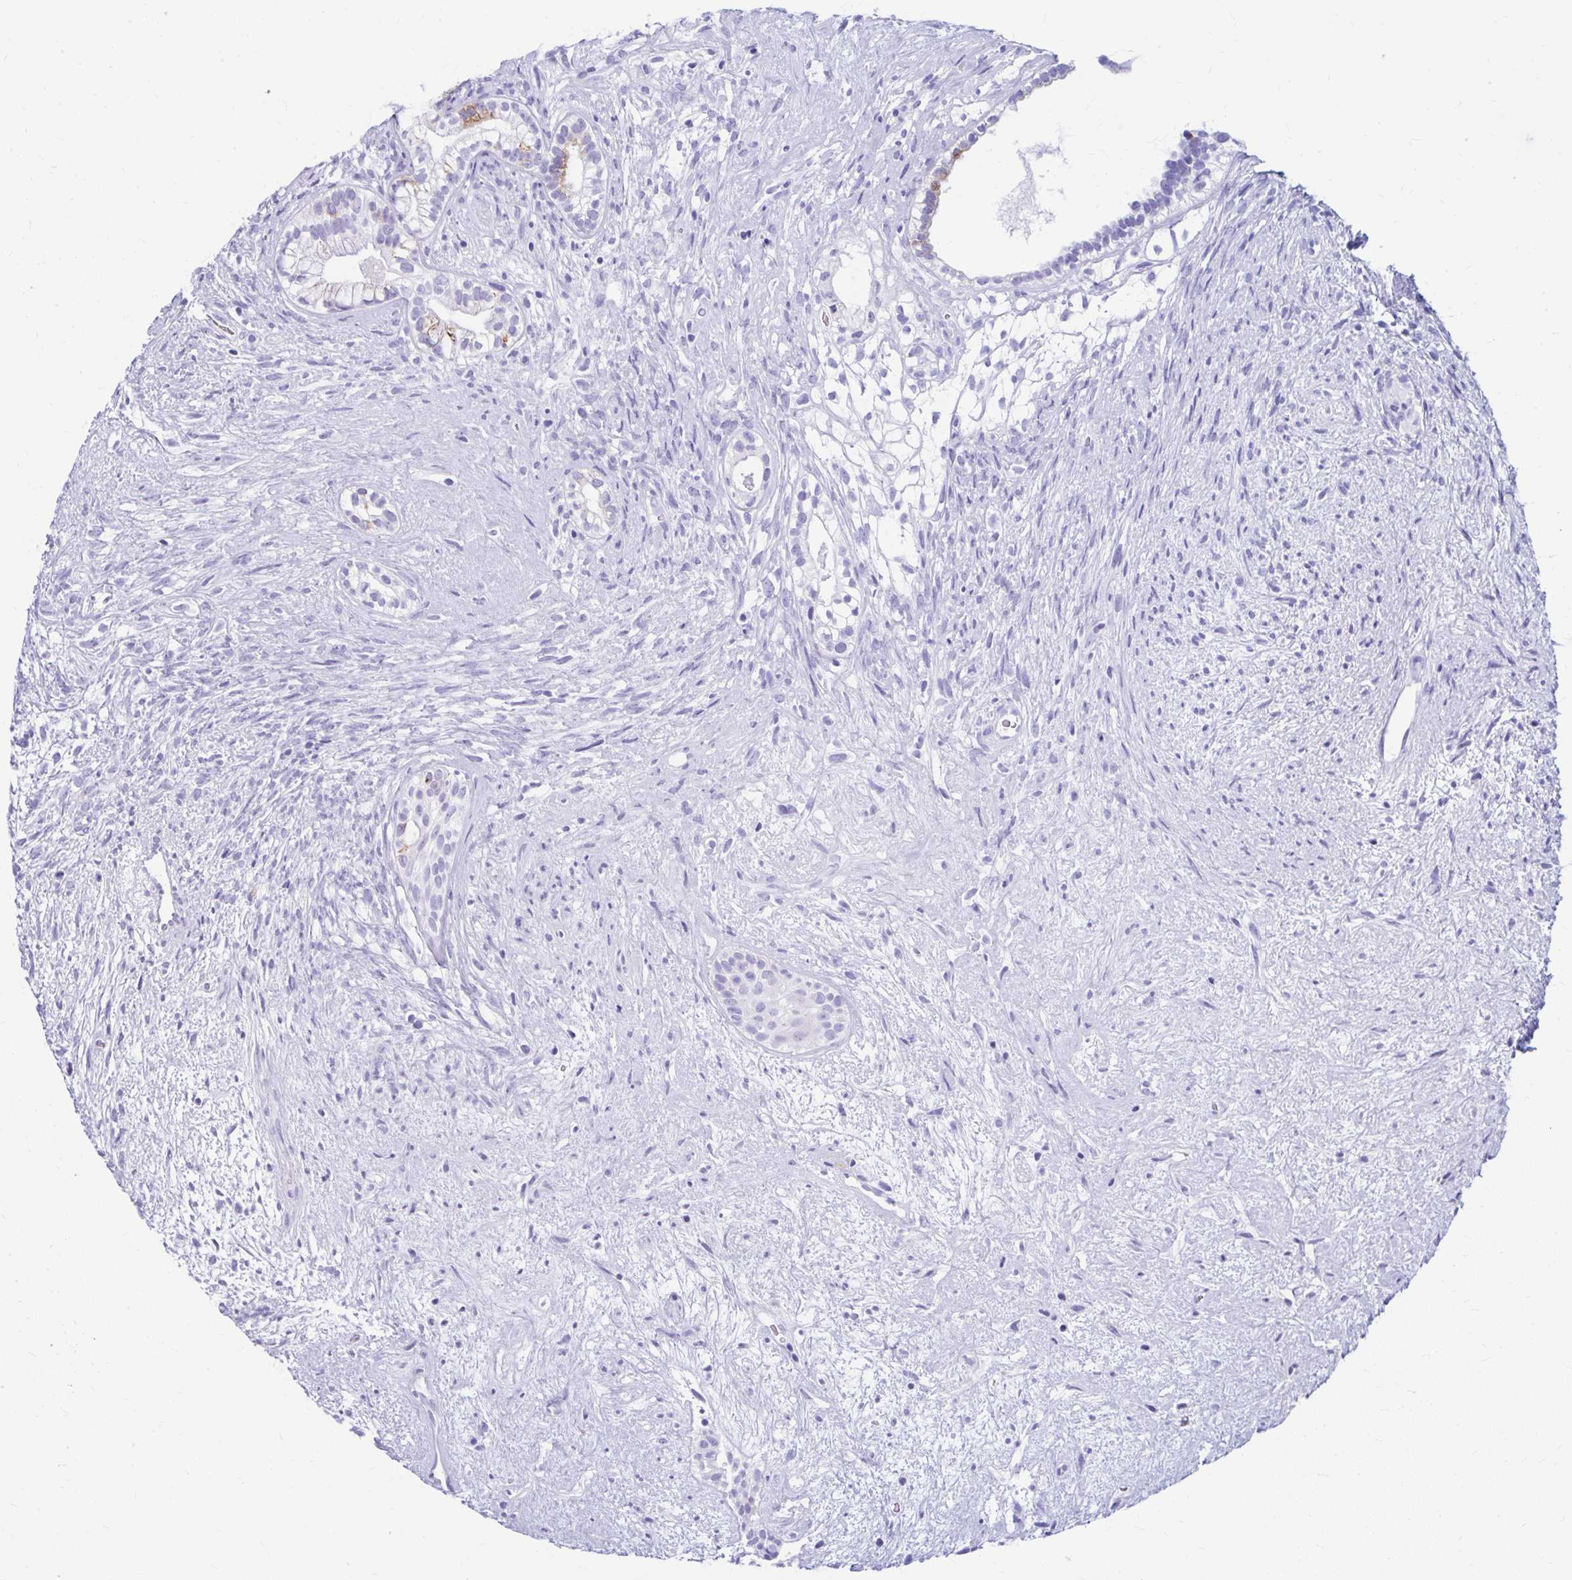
{"staining": {"intensity": "moderate", "quantity": "<25%", "location": "cytoplasmic/membranous"}, "tissue": "testis cancer", "cell_type": "Tumor cells", "image_type": "cancer", "snomed": [{"axis": "morphology", "description": "Seminoma, NOS"}, {"axis": "morphology", "description": "Carcinoma, Embryonal, NOS"}, {"axis": "topography", "description": "Testis"}], "caption": "Immunohistochemistry (IHC) micrograph of neoplastic tissue: human seminoma (testis) stained using immunohistochemistry (IHC) displays low levels of moderate protein expression localized specifically in the cytoplasmic/membranous of tumor cells, appearing as a cytoplasmic/membranous brown color.", "gene": "NSG2", "patient": {"sex": "male", "age": 41}}